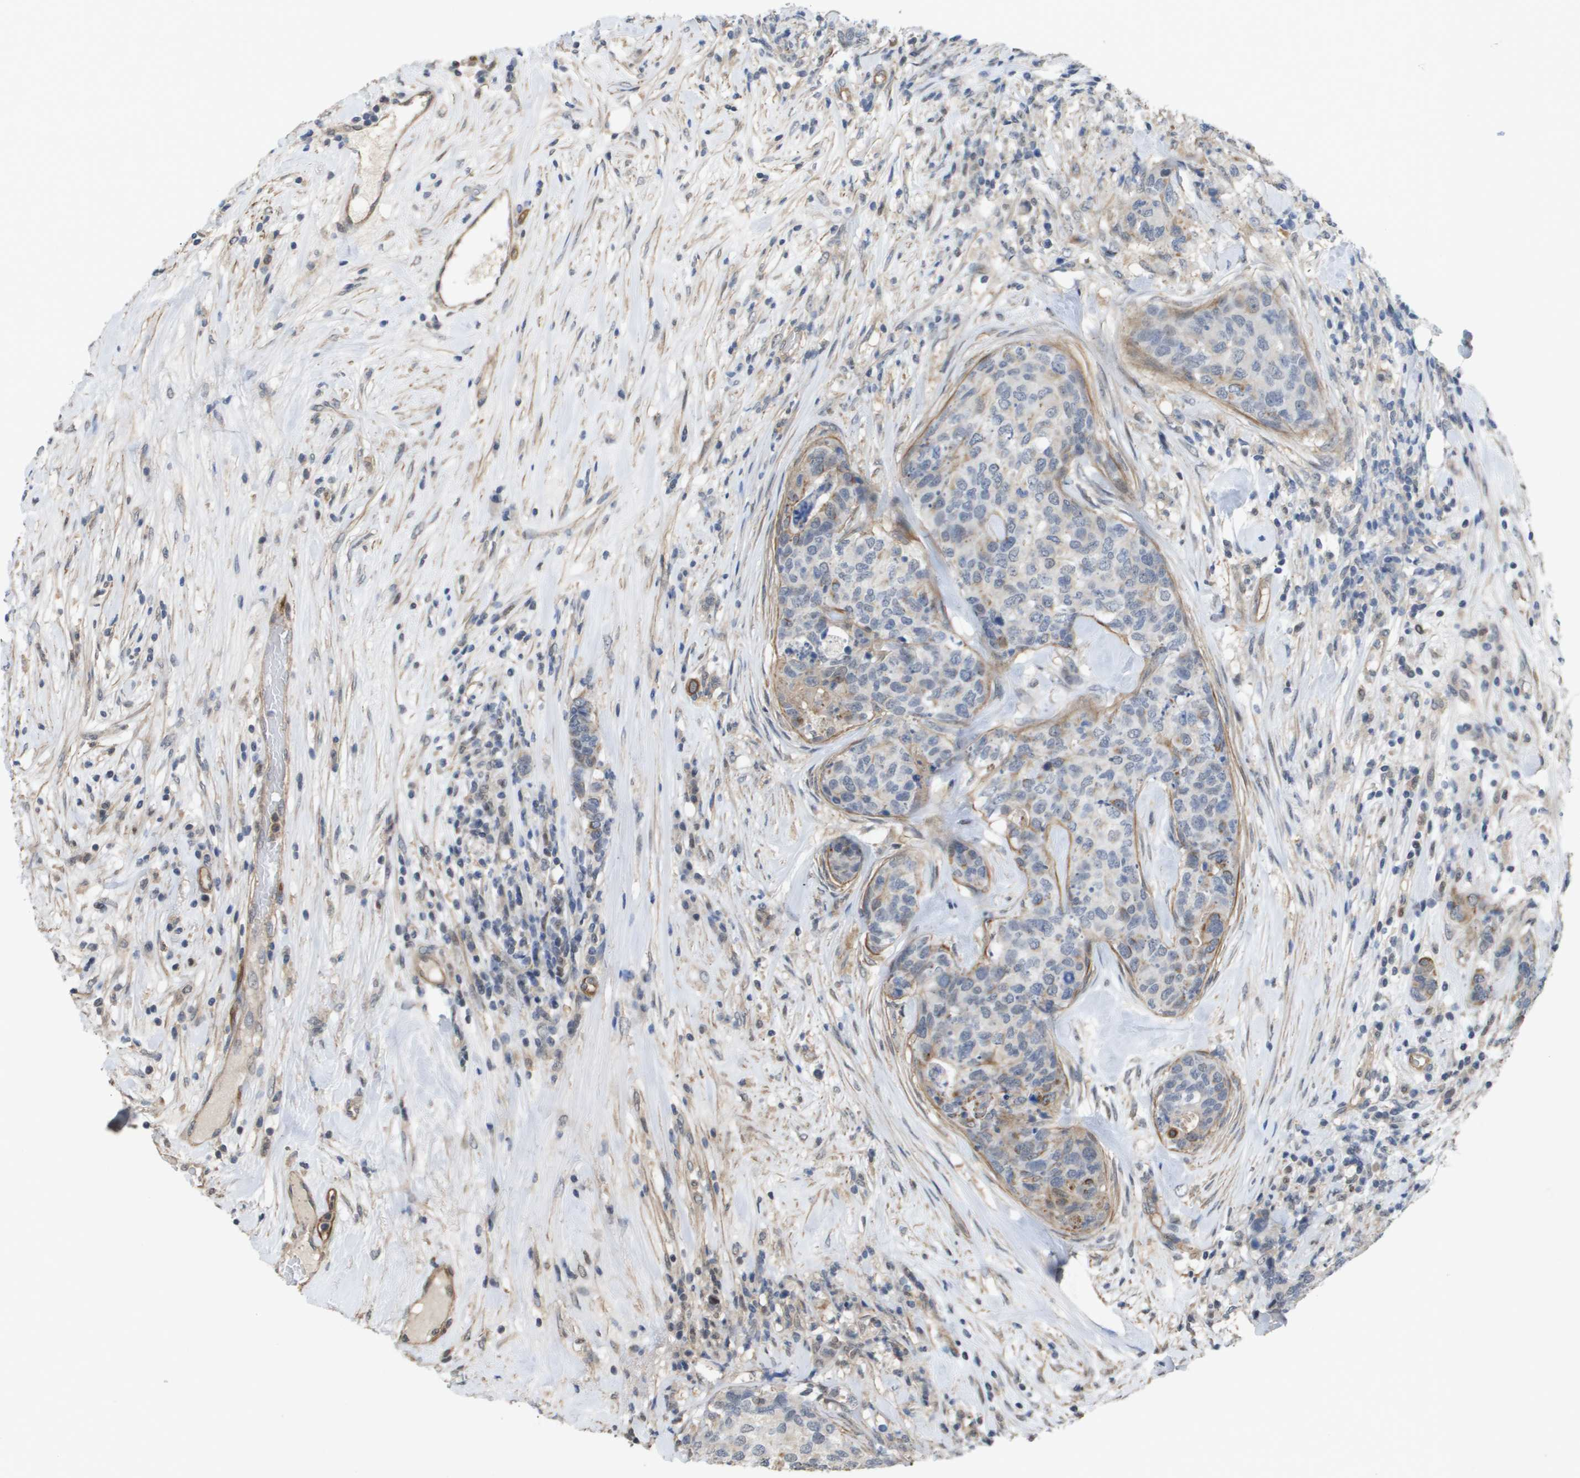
{"staining": {"intensity": "negative", "quantity": "none", "location": "none"}, "tissue": "breast cancer", "cell_type": "Tumor cells", "image_type": "cancer", "snomed": [{"axis": "morphology", "description": "Lobular carcinoma"}, {"axis": "topography", "description": "Breast"}], "caption": "Immunohistochemistry (IHC) photomicrograph of human breast cancer (lobular carcinoma) stained for a protein (brown), which displays no positivity in tumor cells.", "gene": "RNF112", "patient": {"sex": "female", "age": 59}}